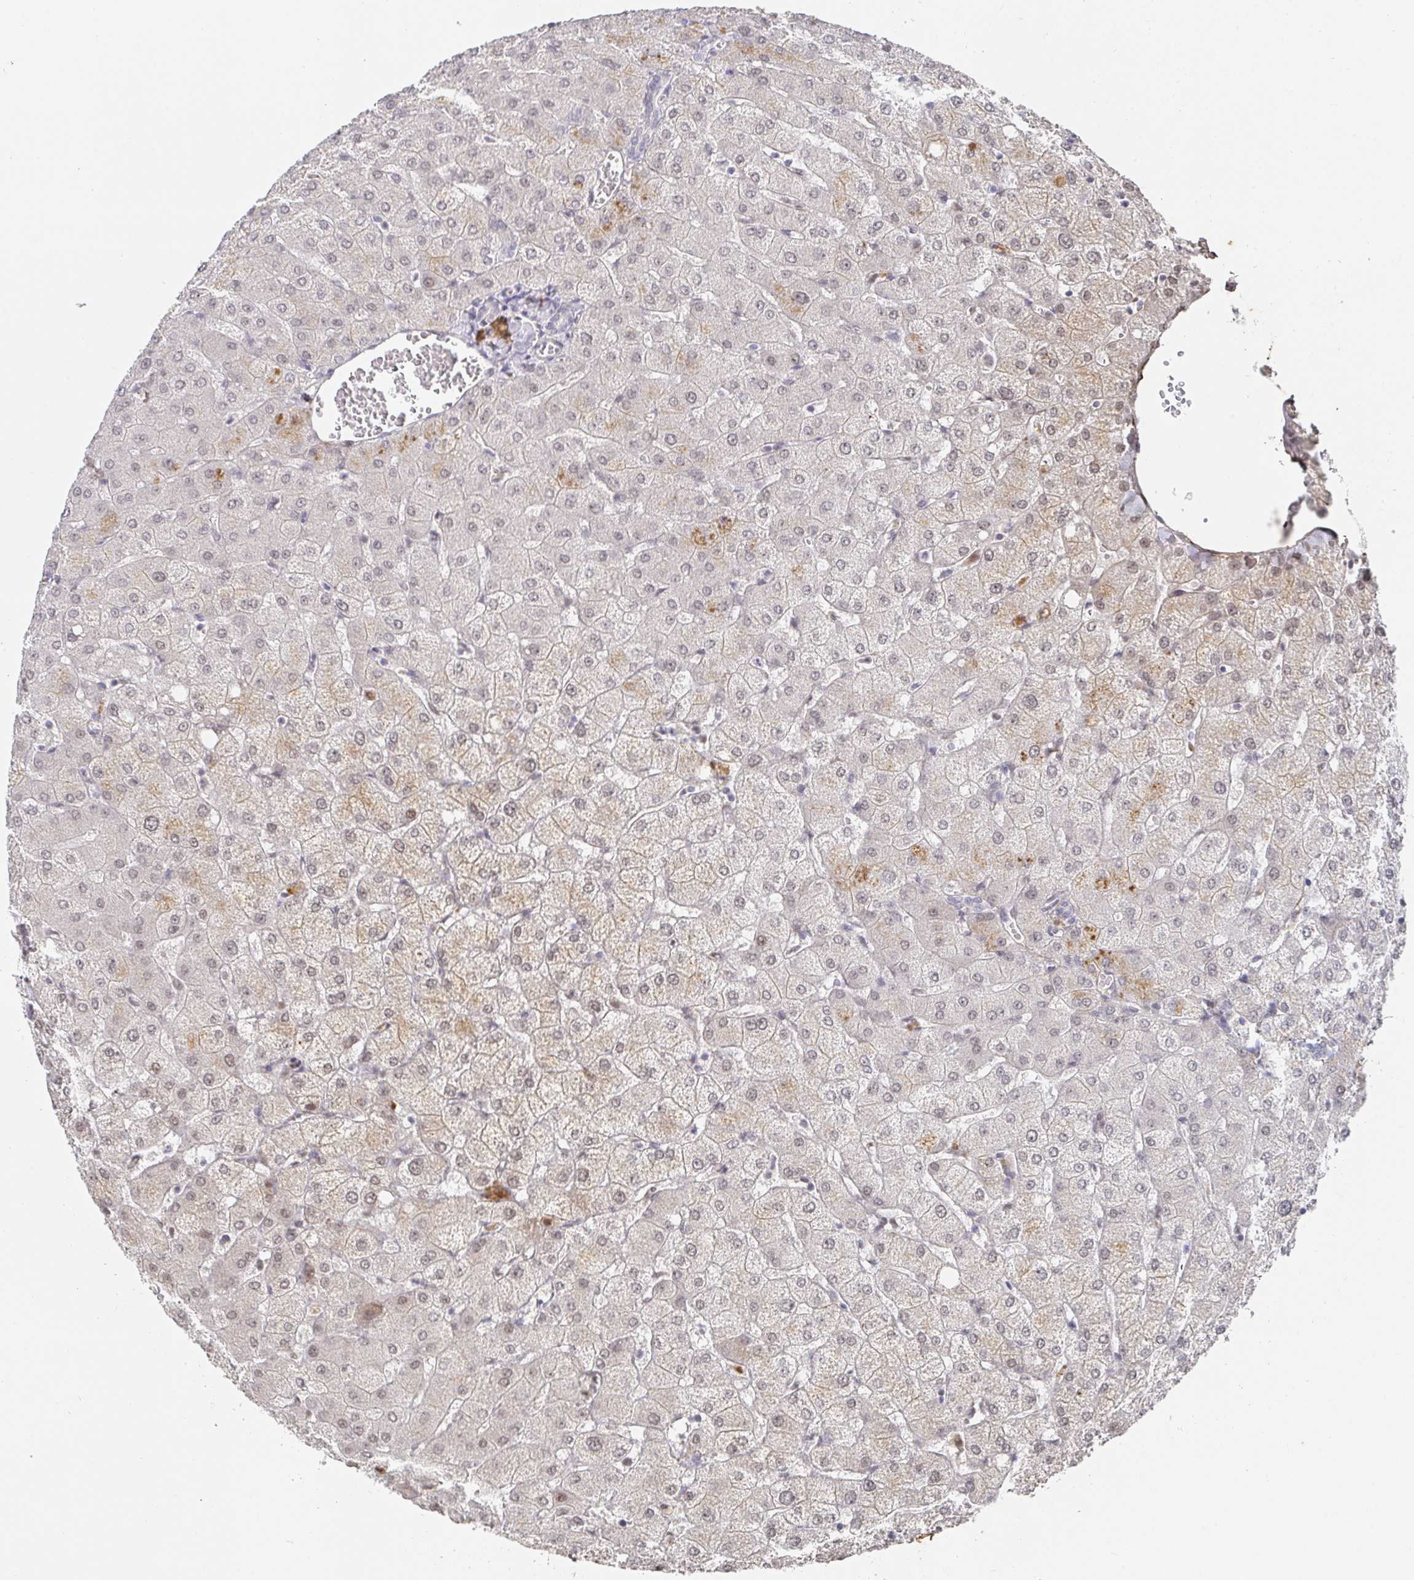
{"staining": {"intensity": "negative", "quantity": "none", "location": "none"}, "tissue": "liver", "cell_type": "Cholangiocytes", "image_type": "normal", "snomed": [{"axis": "morphology", "description": "Normal tissue, NOS"}, {"axis": "topography", "description": "Liver"}], "caption": "Histopathology image shows no significant protein expression in cholangiocytes of unremarkable liver.", "gene": "RCOR1", "patient": {"sex": "female", "age": 54}}